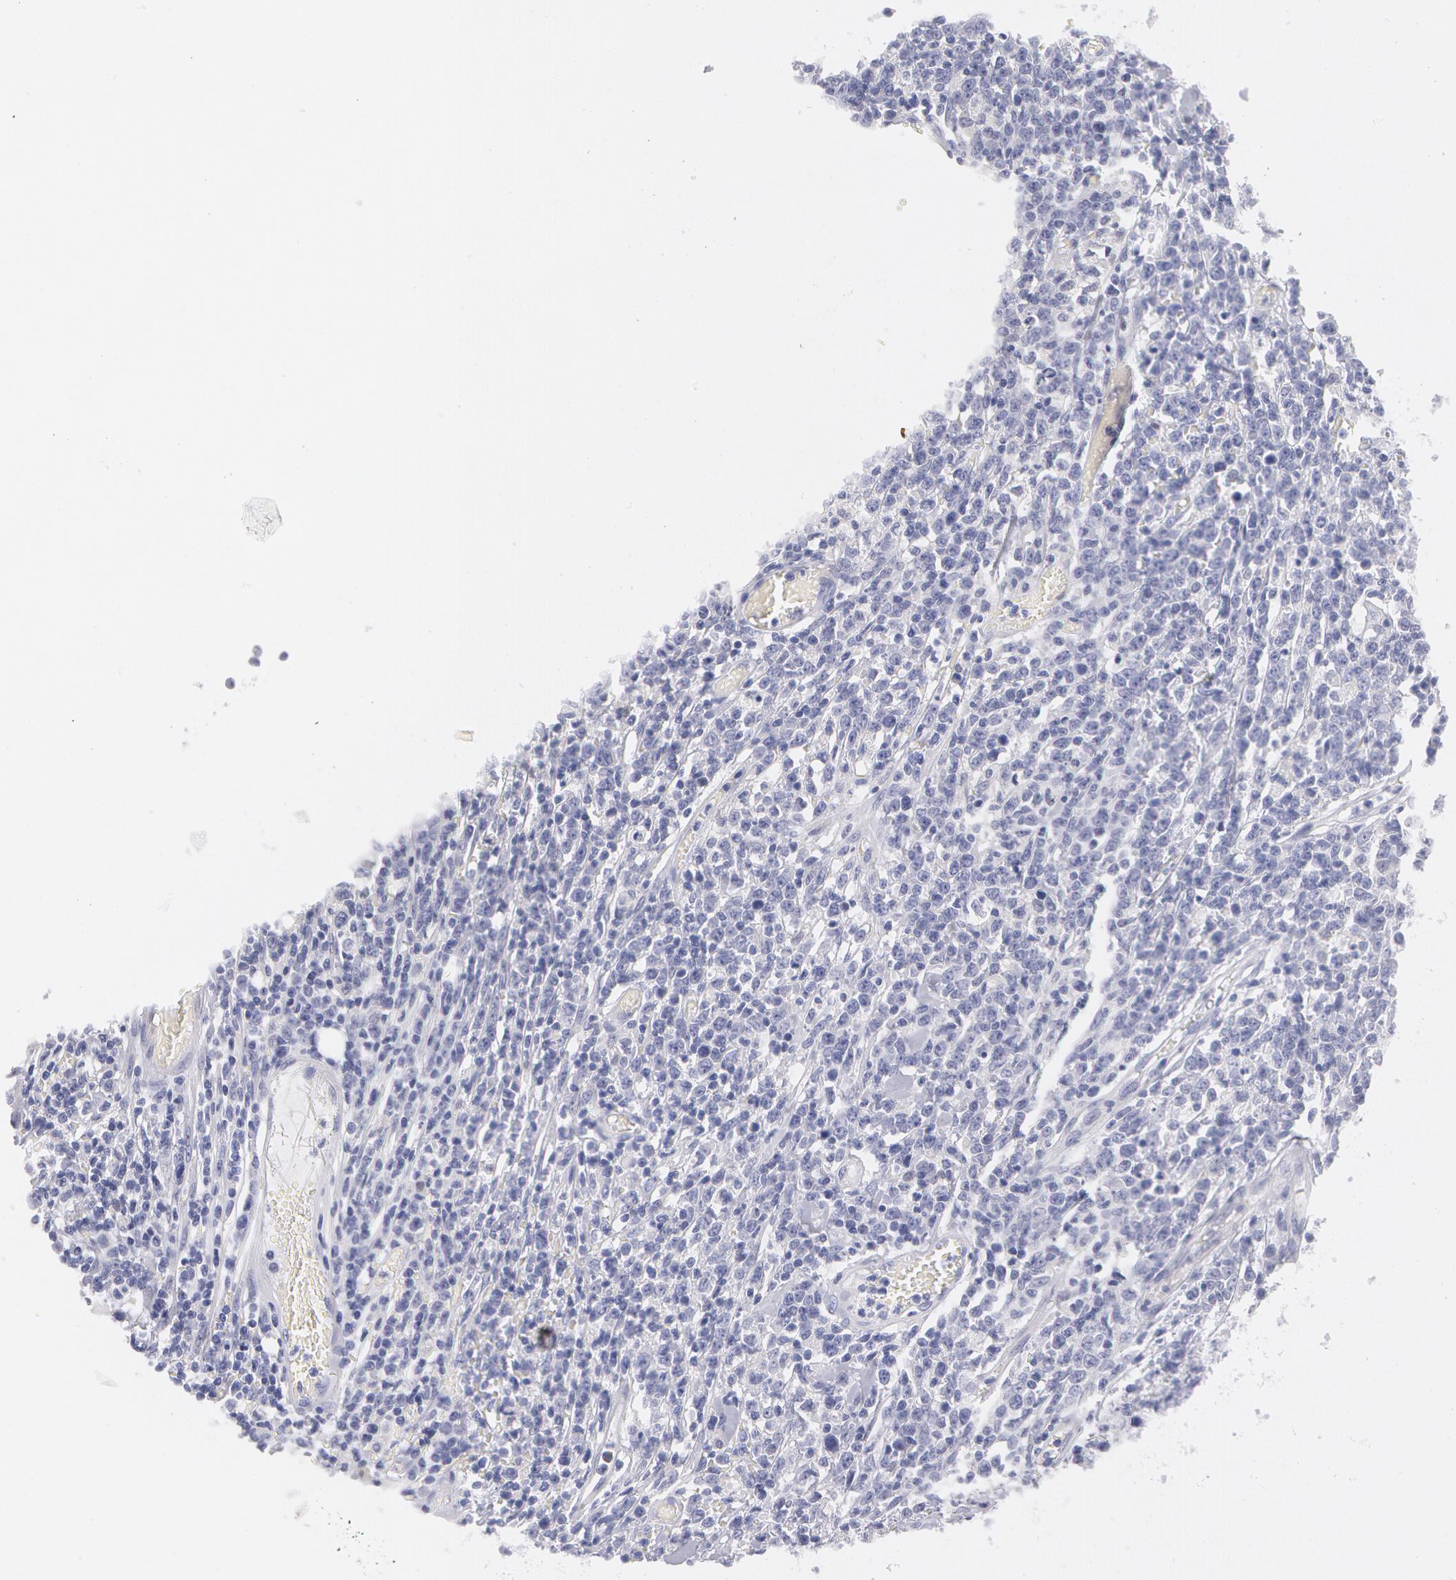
{"staining": {"intensity": "negative", "quantity": "none", "location": "none"}, "tissue": "lymphoma", "cell_type": "Tumor cells", "image_type": "cancer", "snomed": [{"axis": "morphology", "description": "Malignant lymphoma, non-Hodgkin's type, High grade"}, {"axis": "topography", "description": "Colon"}], "caption": "High power microscopy photomicrograph of an IHC micrograph of lymphoma, revealing no significant expression in tumor cells.", "gene": "TXNRD1", "patient": {"sex": "male", "age": 82}}